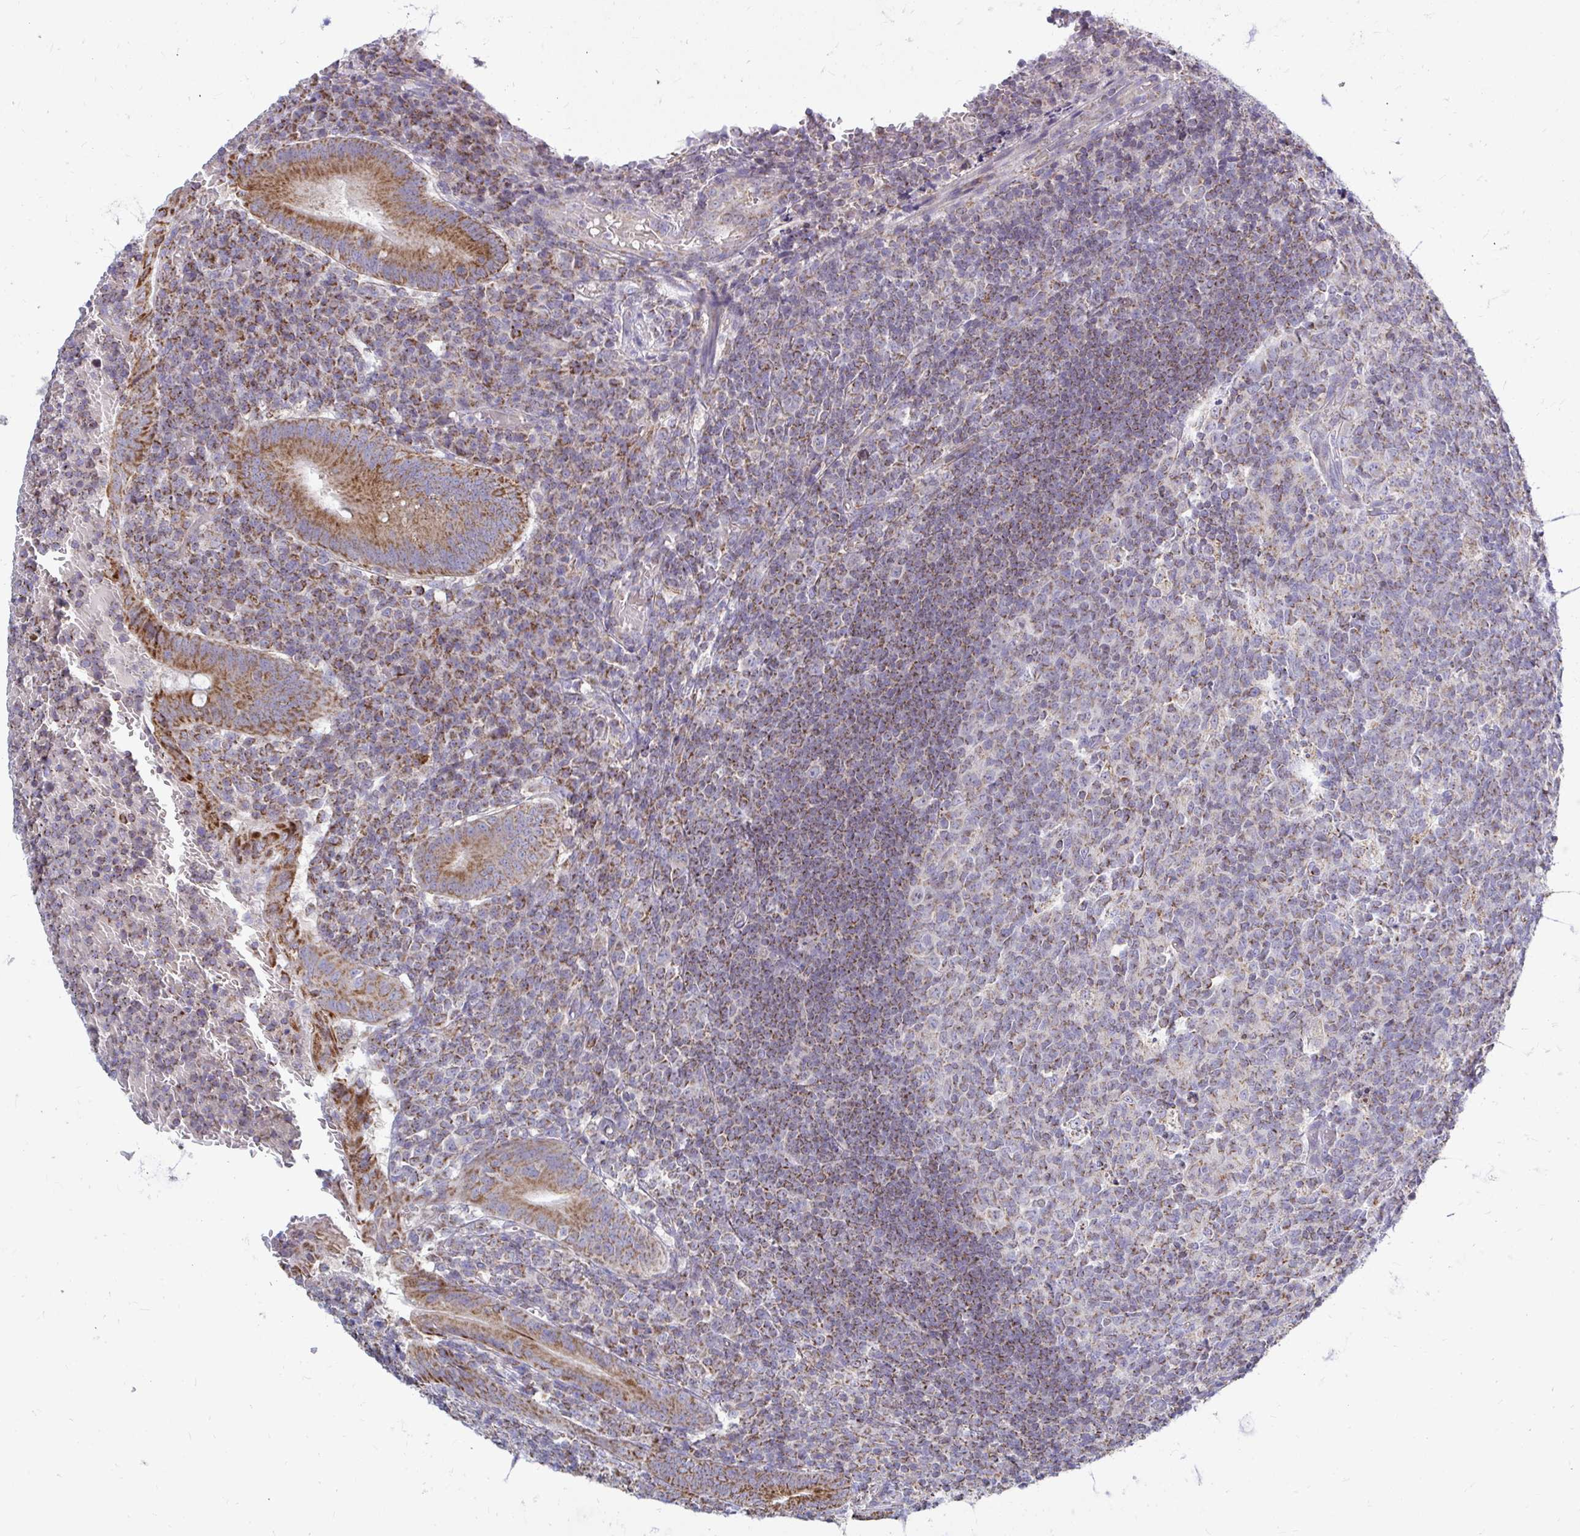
{"staining": {"intensity": "strong", "quantity": ">75%", "location": "cytoplasmic/membranous"}, "tissue": "appendix", "cell_type": "Glandular cells", "image_type": "normal", "snomed": [{"axis": "morphology", "description": "Normal tissue, NOS"}, {"axis": "topography", "description": "Appendix"}], "caption": "Benign appendix exhibits strong cytoplasmic/membranous positivity in about >75% of glandular cells.", "gene": "OR10R2", "patient": {"sex": "male", "age": 18}}